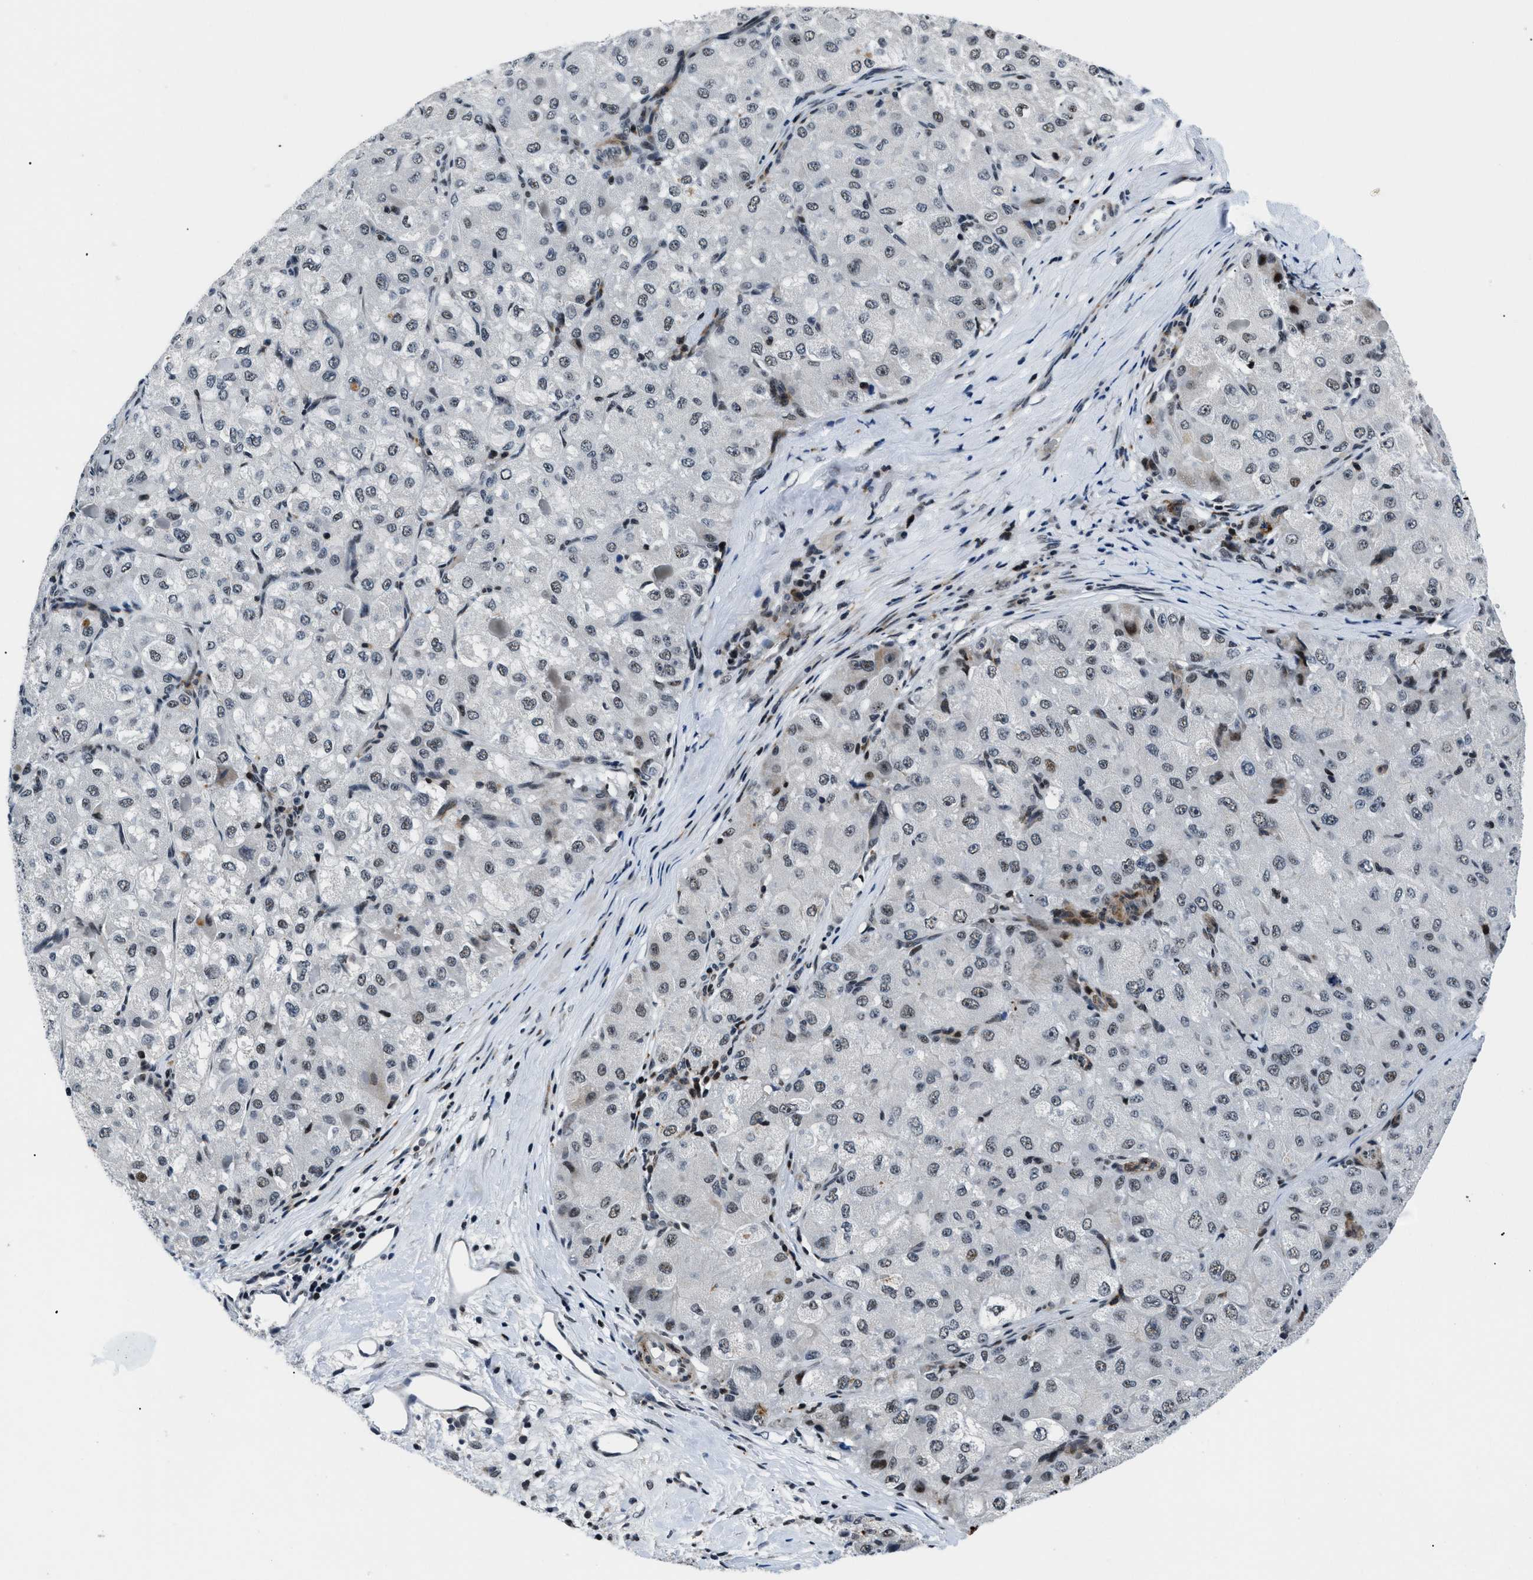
{"staining": {"intensity": "strong", "quantity": "25%-75%", "location": "nuclear"}, "tissue": "liver cancer", "cell_type": "Tumor cells", "image_type": "cancer", "snomed": [{"axis": "morphology", "description": "Carcinoma, Hepatocellular, NOS"}, {"axis": "topography", "description": "Liver"}], "caption": "This is a histology image of IHC staining of liver hepatocellular carcinoma, which shows strong staining in the nuclear of tumor cells.", "gene": "SMARCB1", "patient": {"sex": "male", "age": 80}}